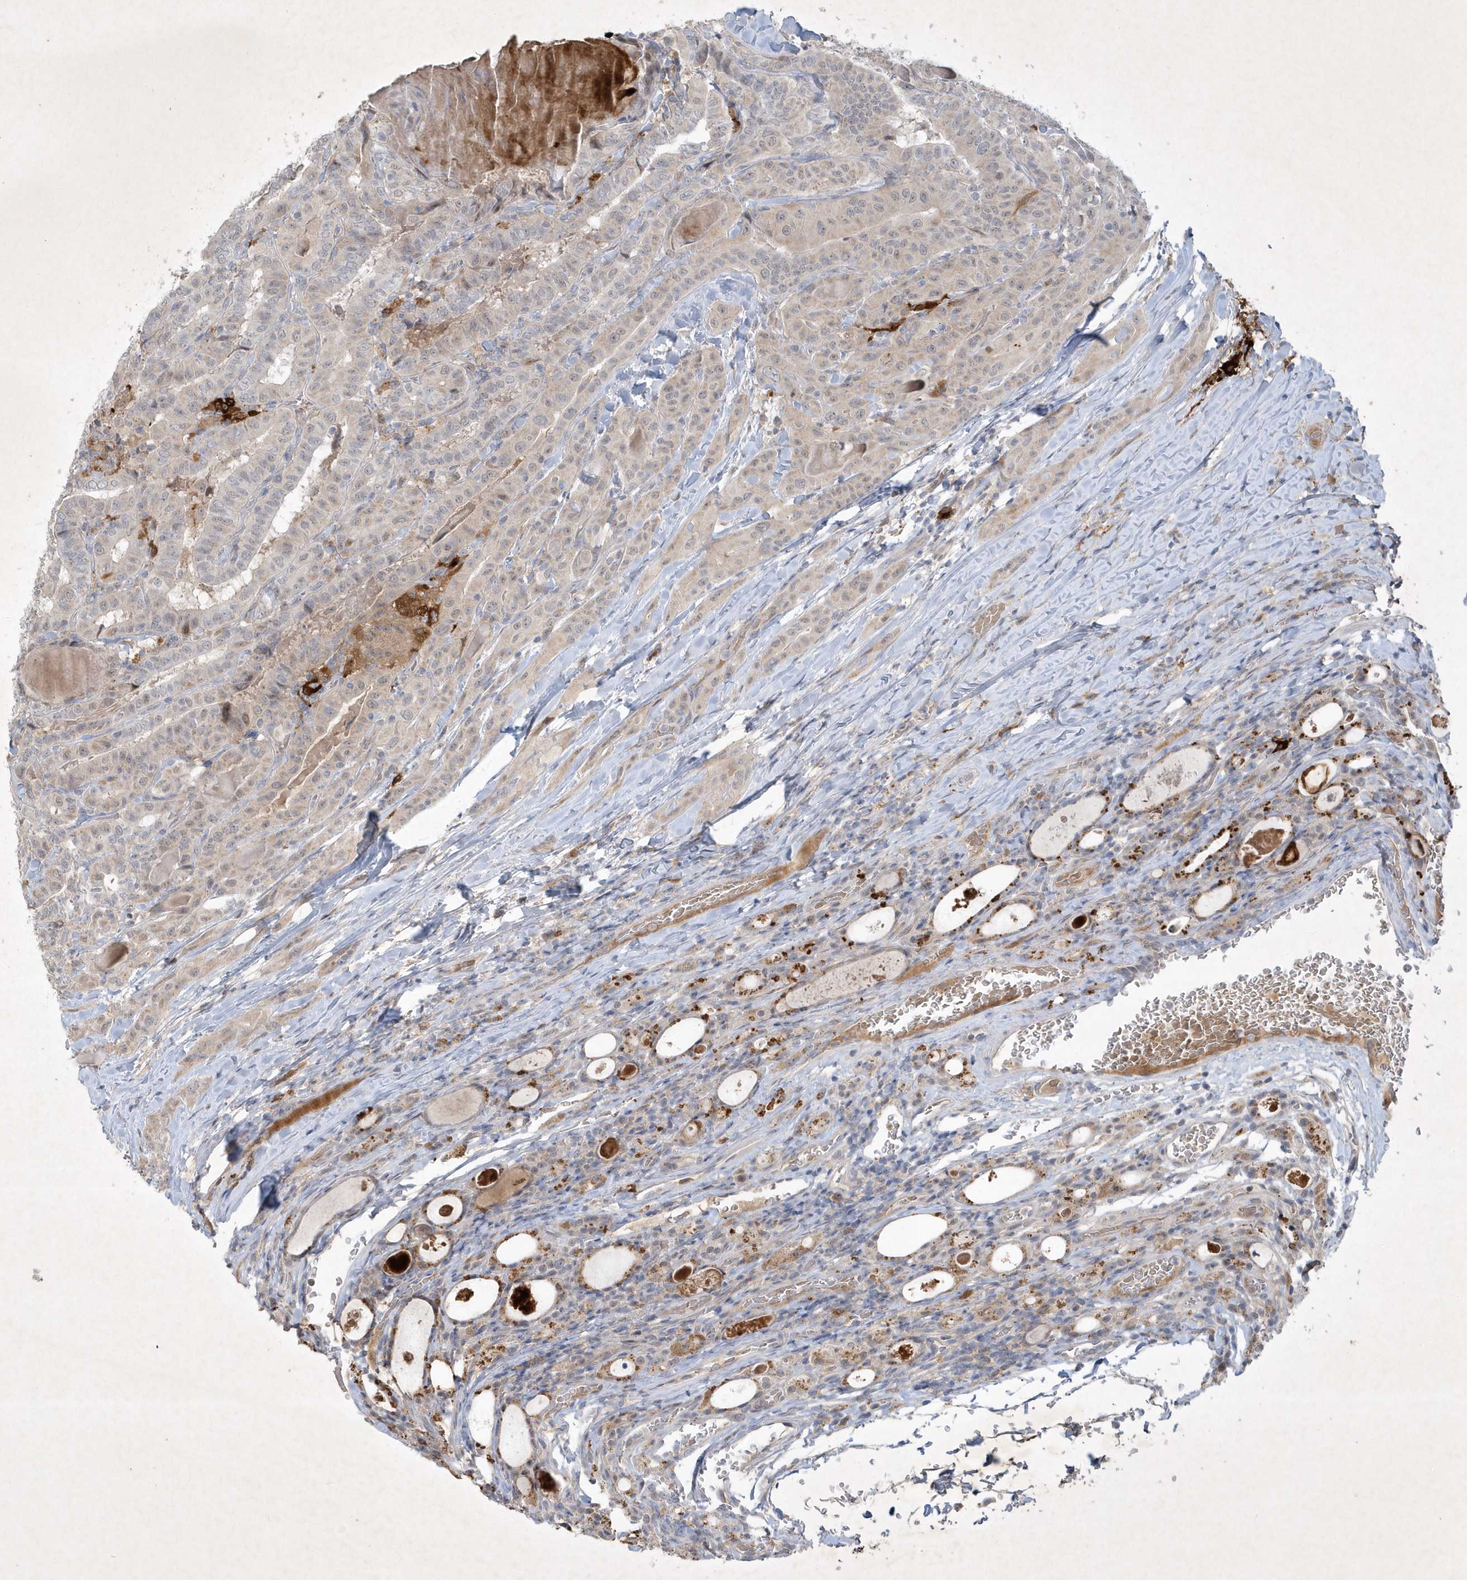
{"staining": {"intensity": "negative", "quantity": "none", "location": "none"}, "tissue": "thyroid cancer", "cell_type": "Tumor cells", "image_type": "cancer", "snomed": [{"axis": "morphology", "description": "Papillary adenocarcinoma, NOS"}, {"axis": "topography", "description": "Thyroid gland"}], "caption": "DAB immunohistochemical staining of human thyroid cancer exhibits no significant positivity in tumor cells.", "gene": "THG1L", "patient": {"sex": "female", "age": 72}}